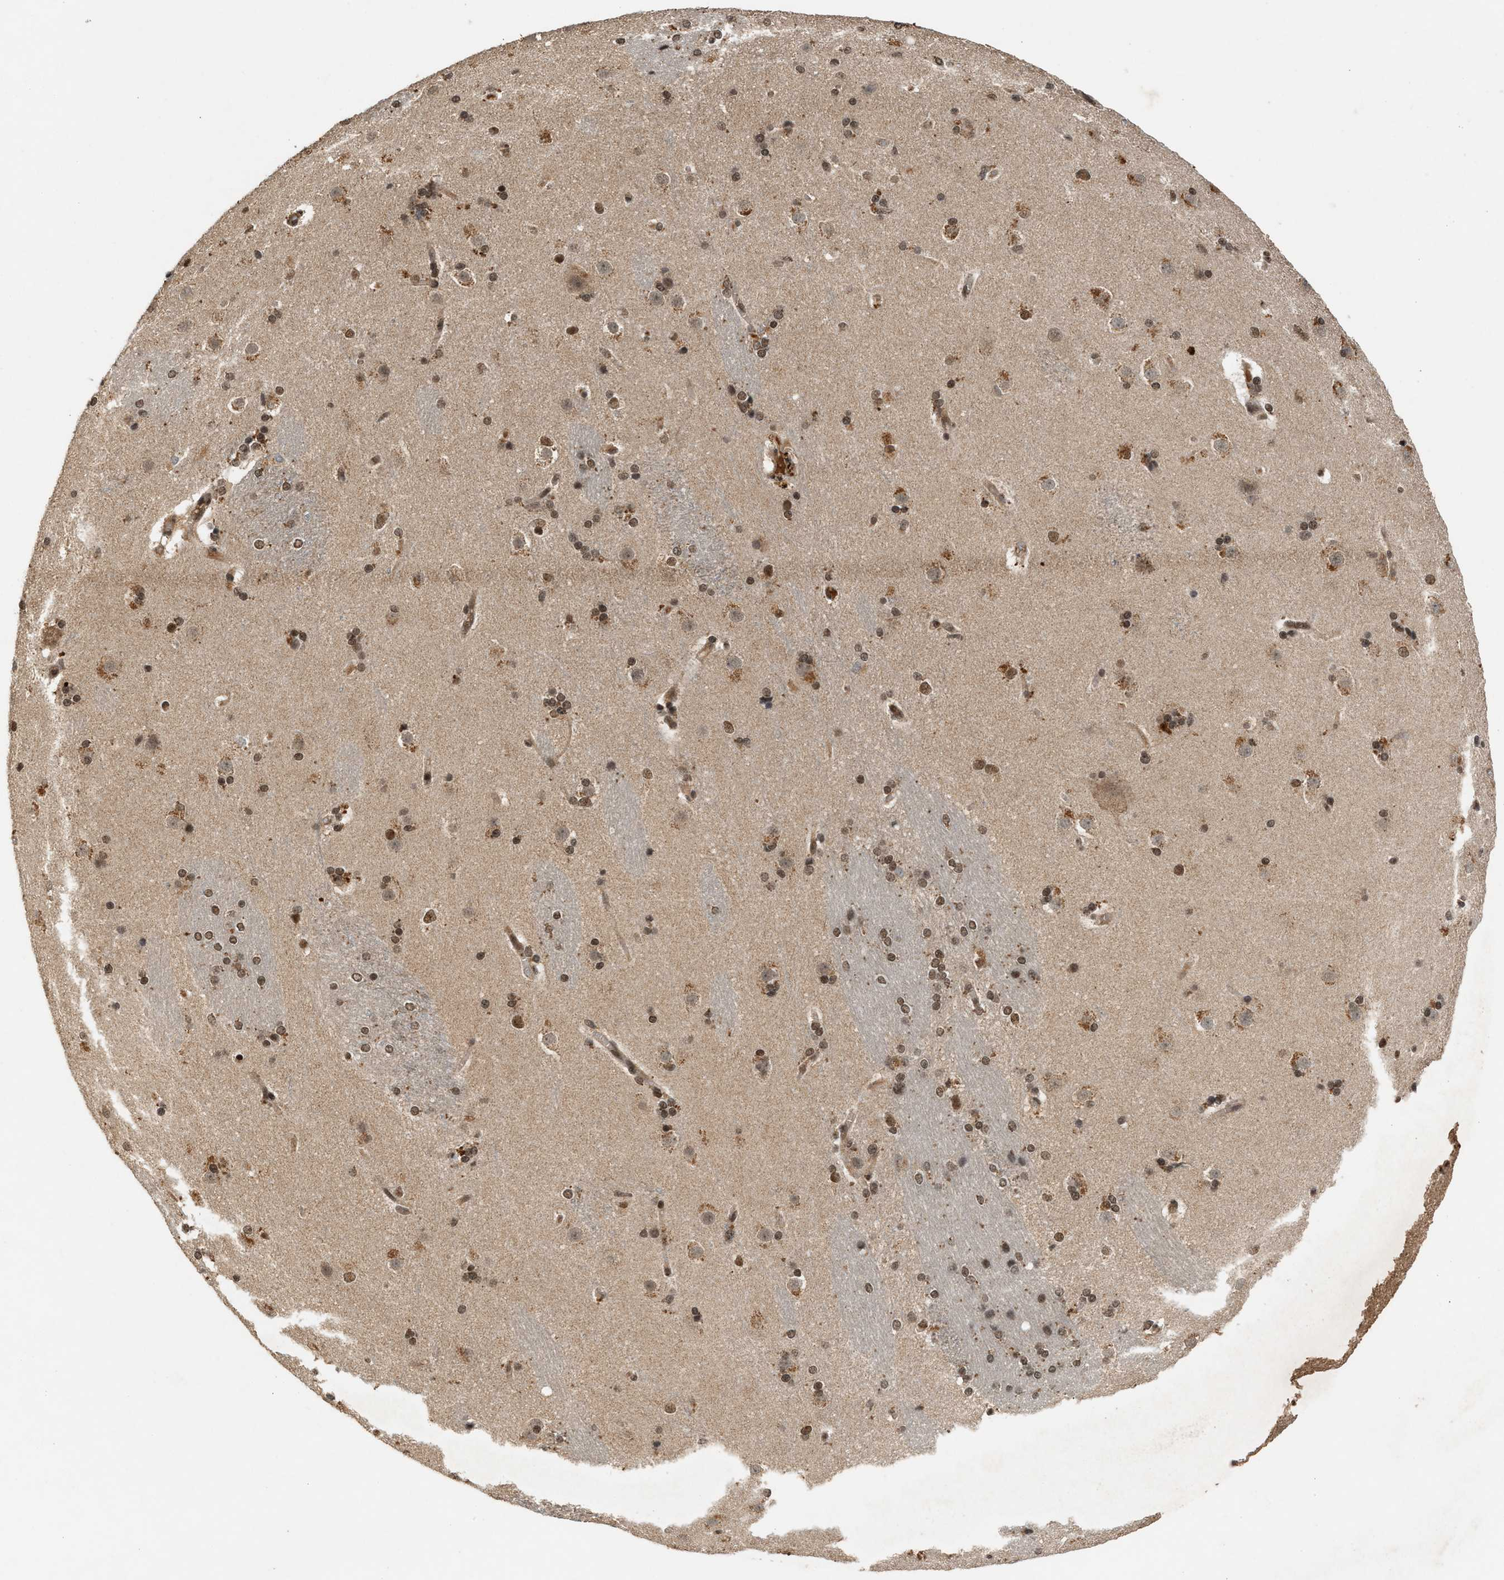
{"staining": {"intensity": "moderate", "quantity": ">75%", "location": "nuclear"}, "tissue": "caudate", "cell_type": "Glial cells", "image_type": "normal", "snomed": [{"axis": "morphology", "description": "Normal tissue, NOS"}, {"axis": "topography", "description": "Lateral ventricle wall"}], "caption": "Immunohistochemistry of benign caudate exhibits medium levels of moderate nuclear expression in about >75% of glial cells.", "gene": "RUSC2", "patient": {"sex": "female", "age": 19}}